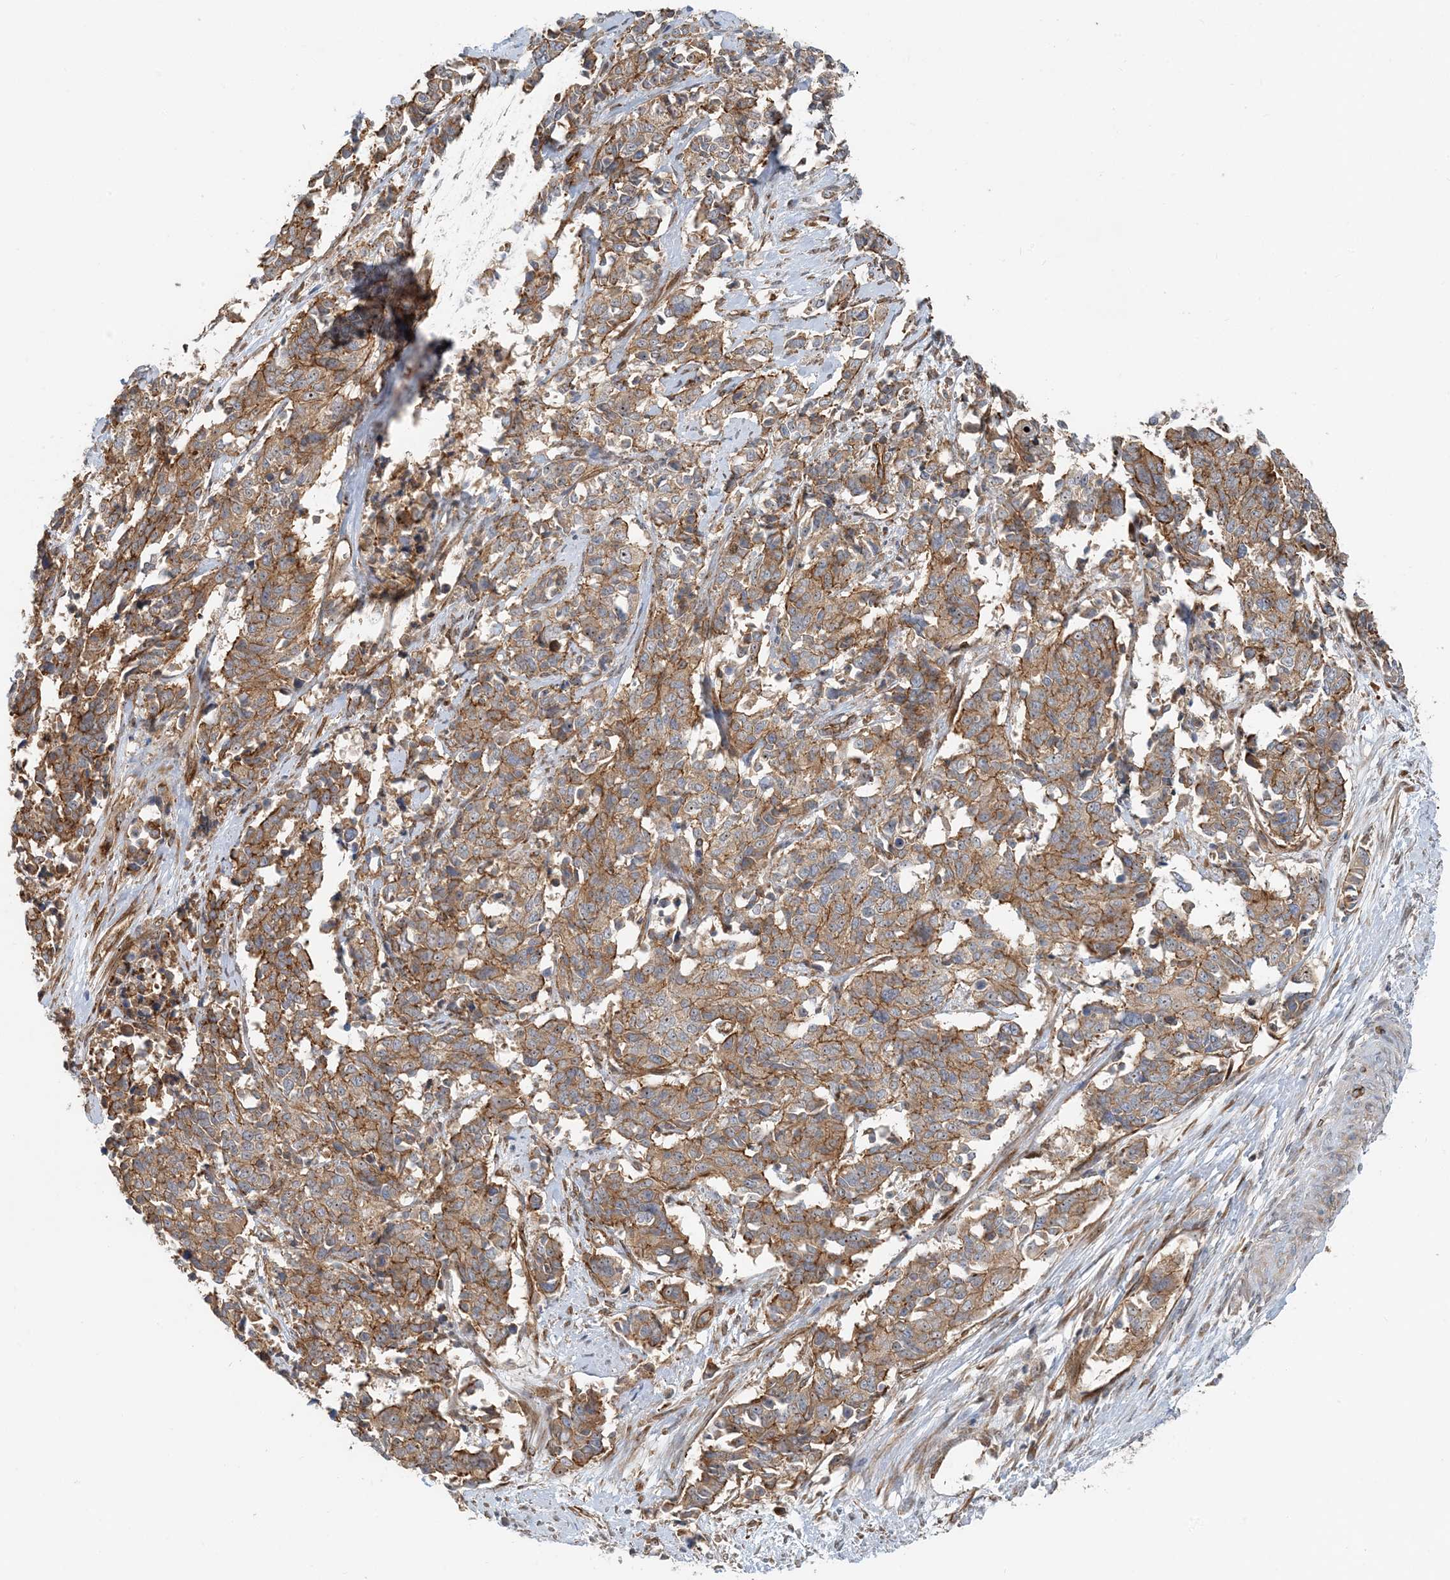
{"staining": {"intensity": "moderate", "quantity": ">75%", "location": "cytoplasmic/membranous"}, "tissue": "cervical cancer", "cell_type": "Tumor cells", "image_type": "cancer", "snomed": [{"axis": "morphology", "description": "Normal tissue, NOS"}, {"axis": "morphology", "description": "Squamous cell carcinoma, NOS"}, {"axis": "topography", "description": "Cervix"}], "caption": "High-magnification brightfield microscopy of squamous cell carcinoma (cervical) stained with DAB (3,3'-diaminobenzidine) (brown) and counterstained with hematoxylin (blue). tumor cells exhibit moderate cytoplasmic/membranous positivity is appreciated in about>75% of cells.", "gene": "MYL5", "patient": {"sex": "female", "age": 35}}